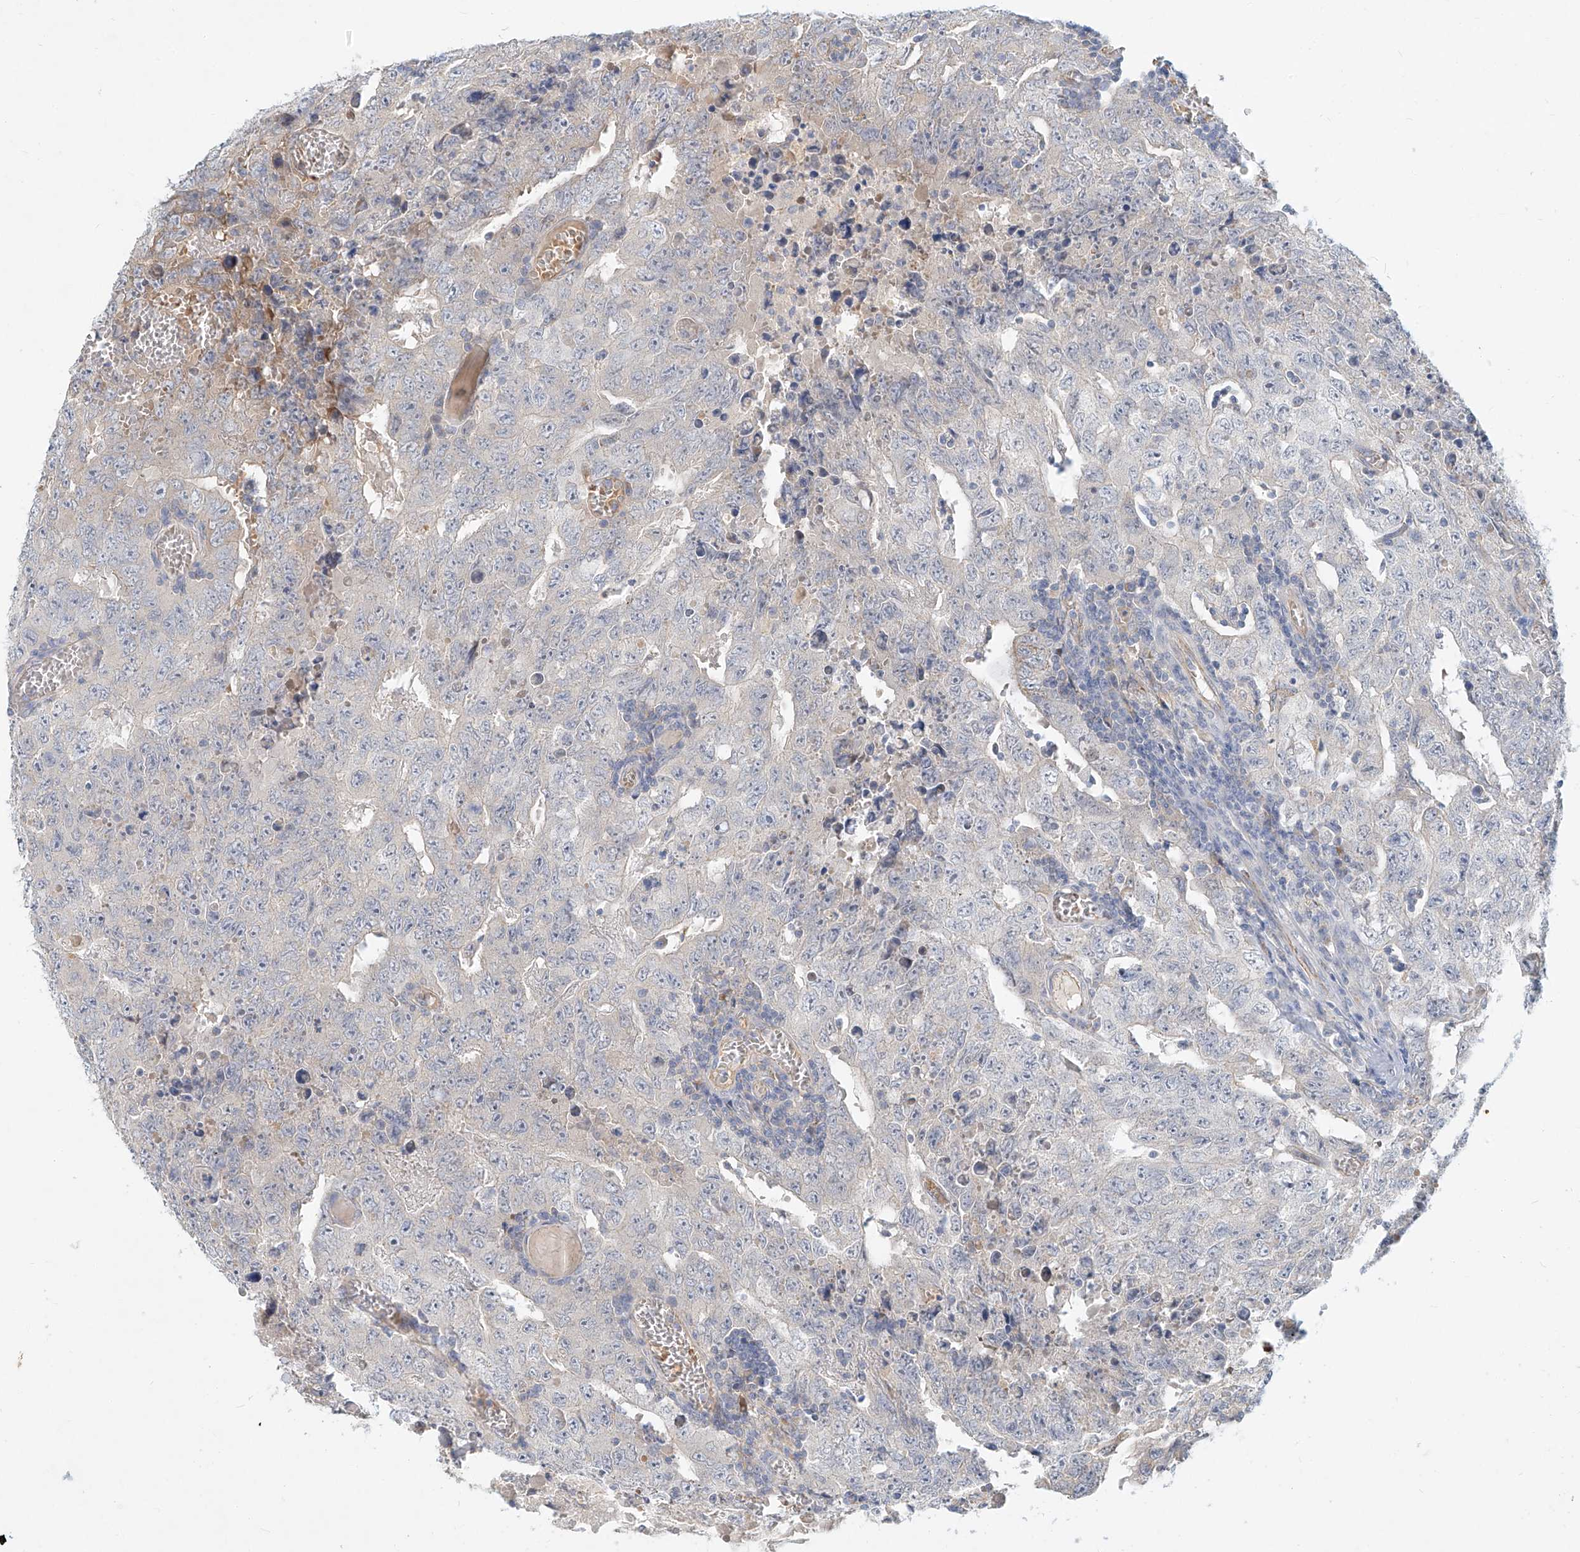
{"staining": {"intensity": "negative", "quantity": "none", "location": "none"}, "tissue": "testis cancer", "cell_type": "Tumor cells", "image_type": "cancer", "snomed": [{"axis": "morphology", "description": "Carcinoma, Embryonal, NOS"}, {"axis": "topography", "description": "Testis"}], "caption": "Micrograph shows no protein expression in tumor cells of testis embryonal carcinoma tissue.", "gene": "SYTL3", "patient": {"sex": "male", "age": 26}}